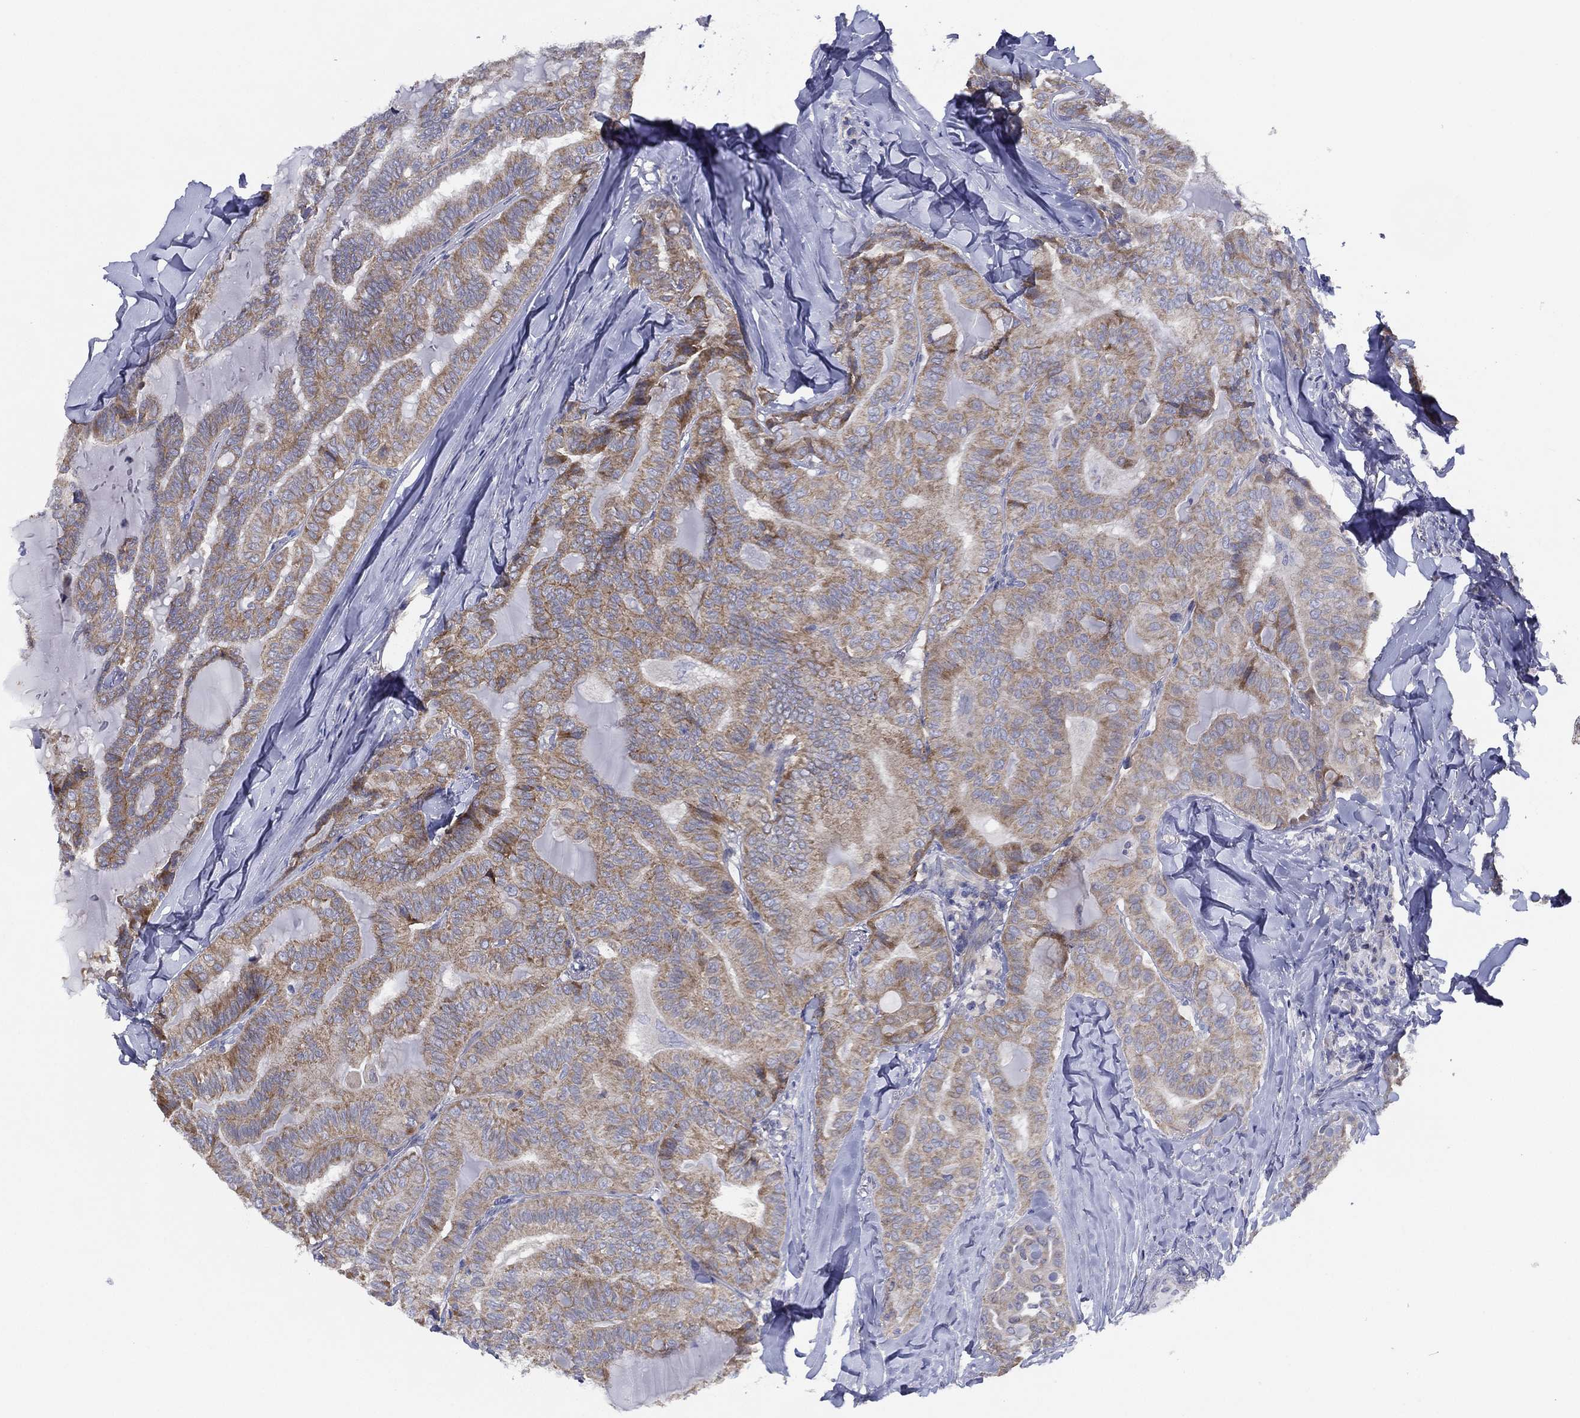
{"staining": {"intensity": "weak", "quantity": ">75%", "location": "cytoplasmic/membranous"}, "tissue": "thyroid cancer", "cell_type": "Tumor cells", "image_type": "cancer", "snomed": [{"axis": "morphology", "description": "Papillary adenocarcinoma, NOS"}, {"axis": "topography", "description": "Thyroid gland"}], "caption": "The image displays a brown stain indicating the presence of a protein in the cytoplasmic/membranous of tumor cells in thyroid cancer (papillary adenocarcinoma). Immunohistochemistry (ihc) stains the protein of interest in brown and the nuclei are stained blue.", "gene": "ZNF223", "patient": {"sex": "female", "age": 68}}